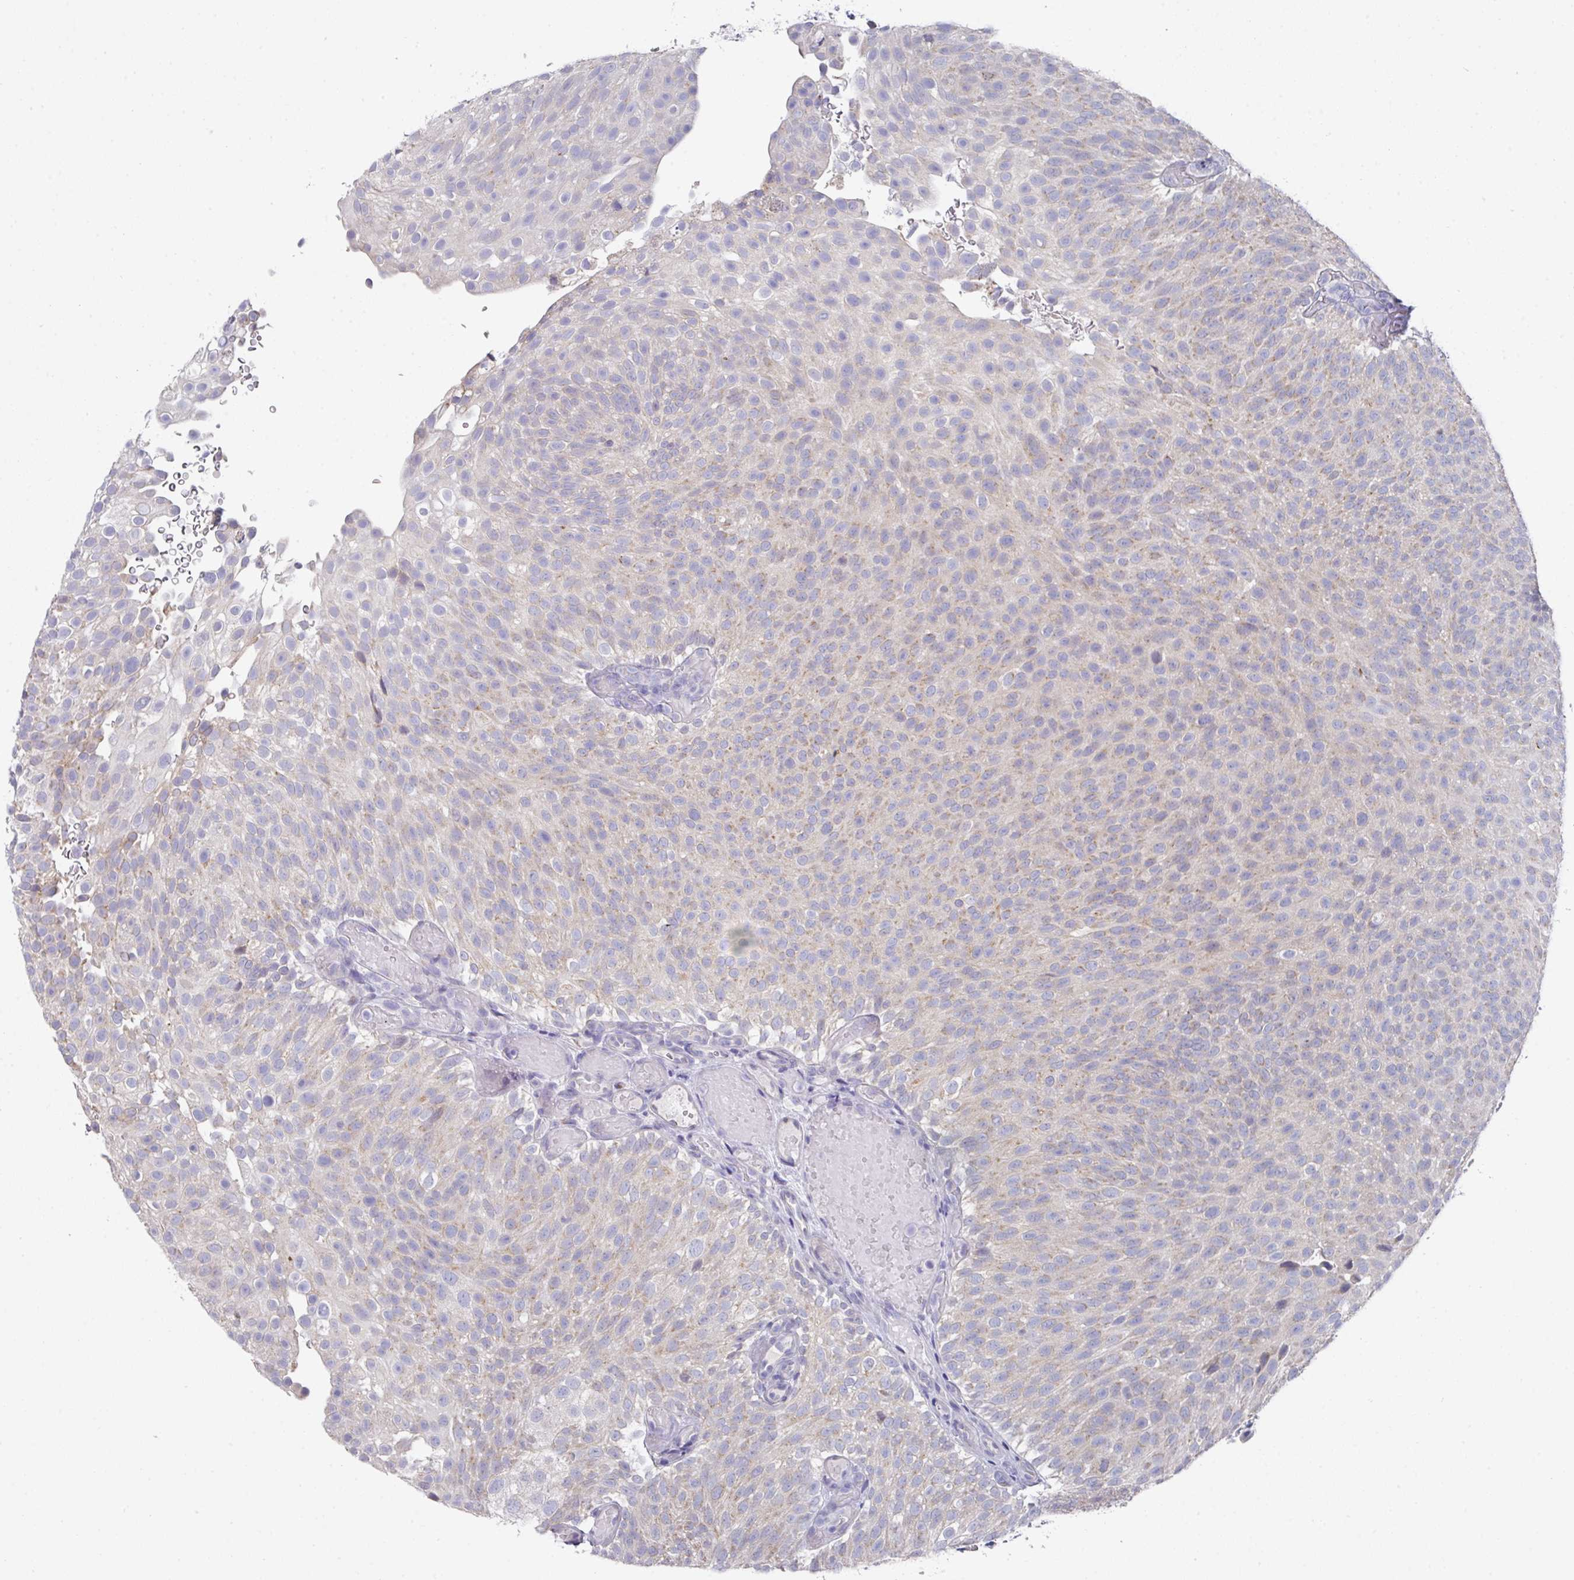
{"staining": {"intensity": "weak", "quantity": "25%-75%", "location": "cytoplasmic/membranous"}, "tissue": "urothelial cancer", "cell_type": "Tumor cells", "image_type": "cancer", "snomed": [{"axis": "morphology", "description": "Urothelial carcinoma, Low grade"}, {"axis": "topography", "description": "Urinary bladder"}], "caption": "Immunohistochemistry (DAB) staining of human low-grade urothelial carcinoma reveals weak cytoplasmic/membranous protein expression in approximately 25%-75% of tumor cells.", "gene": "VKORC1L1", "patient": {"sex": "male", "age": 78}}